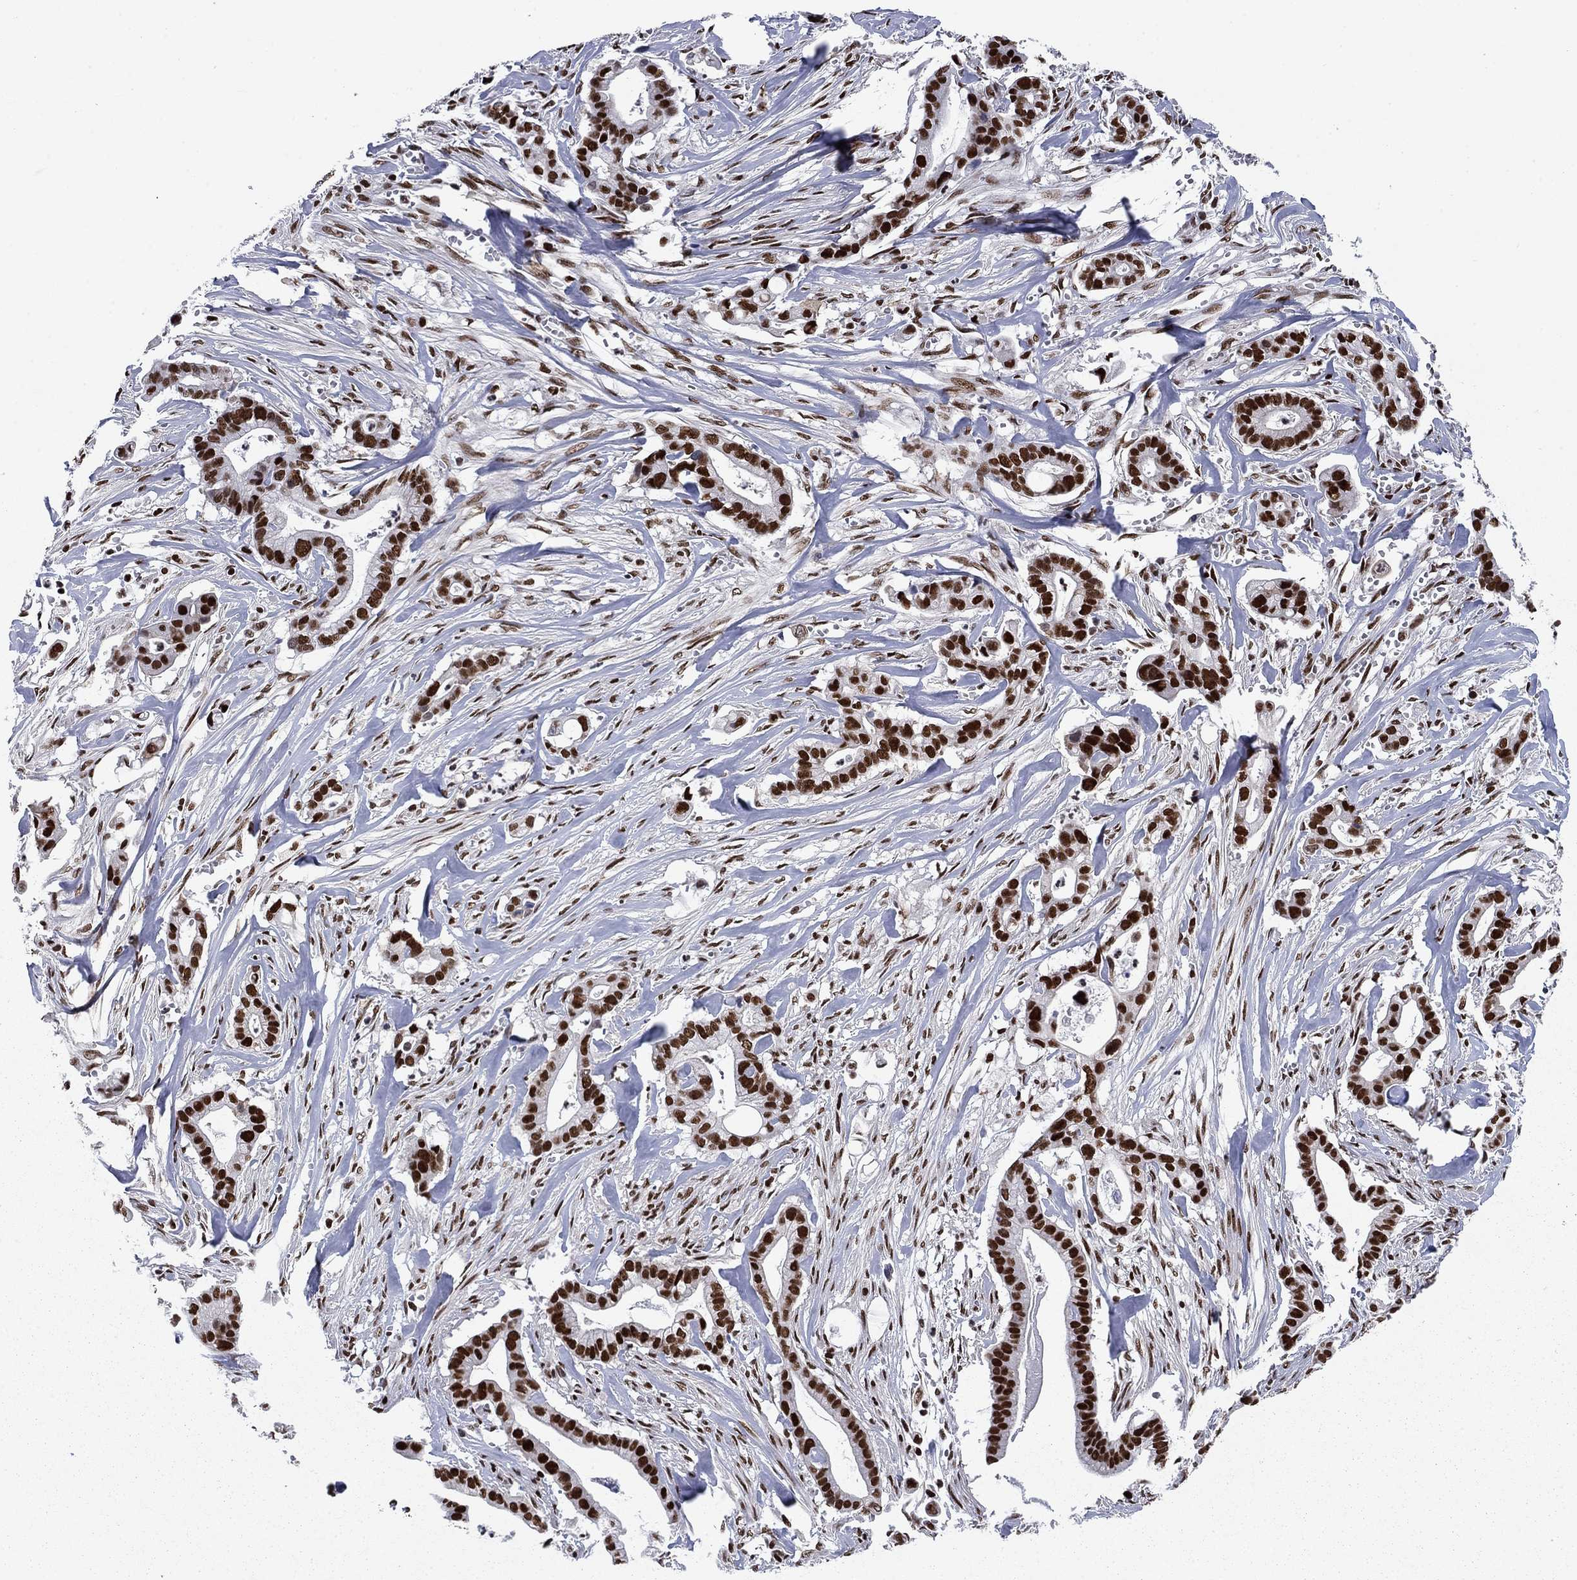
{"staining": {"intensity": "strong", "quantity": ">75%", "location": "nuclear"}, "tissue": "pancreatic cancer", "cell_type": "Tumor cells", "image_type": "cancer", "snomed": [{"axis": "morphology", "description": "Adenocarcinoma, NOS"}, {"axis": "topography", "description": "Pancreas"}], "caption": "Immunohistochemical staining of human pancreatic cancer (adenocarcinoma) exhibits strong nuclear protein staining in about >75% of tumor cells. (DAB IHC, brown staining for protein, blue staining for nuclei).", "gene": "RPRD1B", "patient": {"sex": "male", "age": 61}}